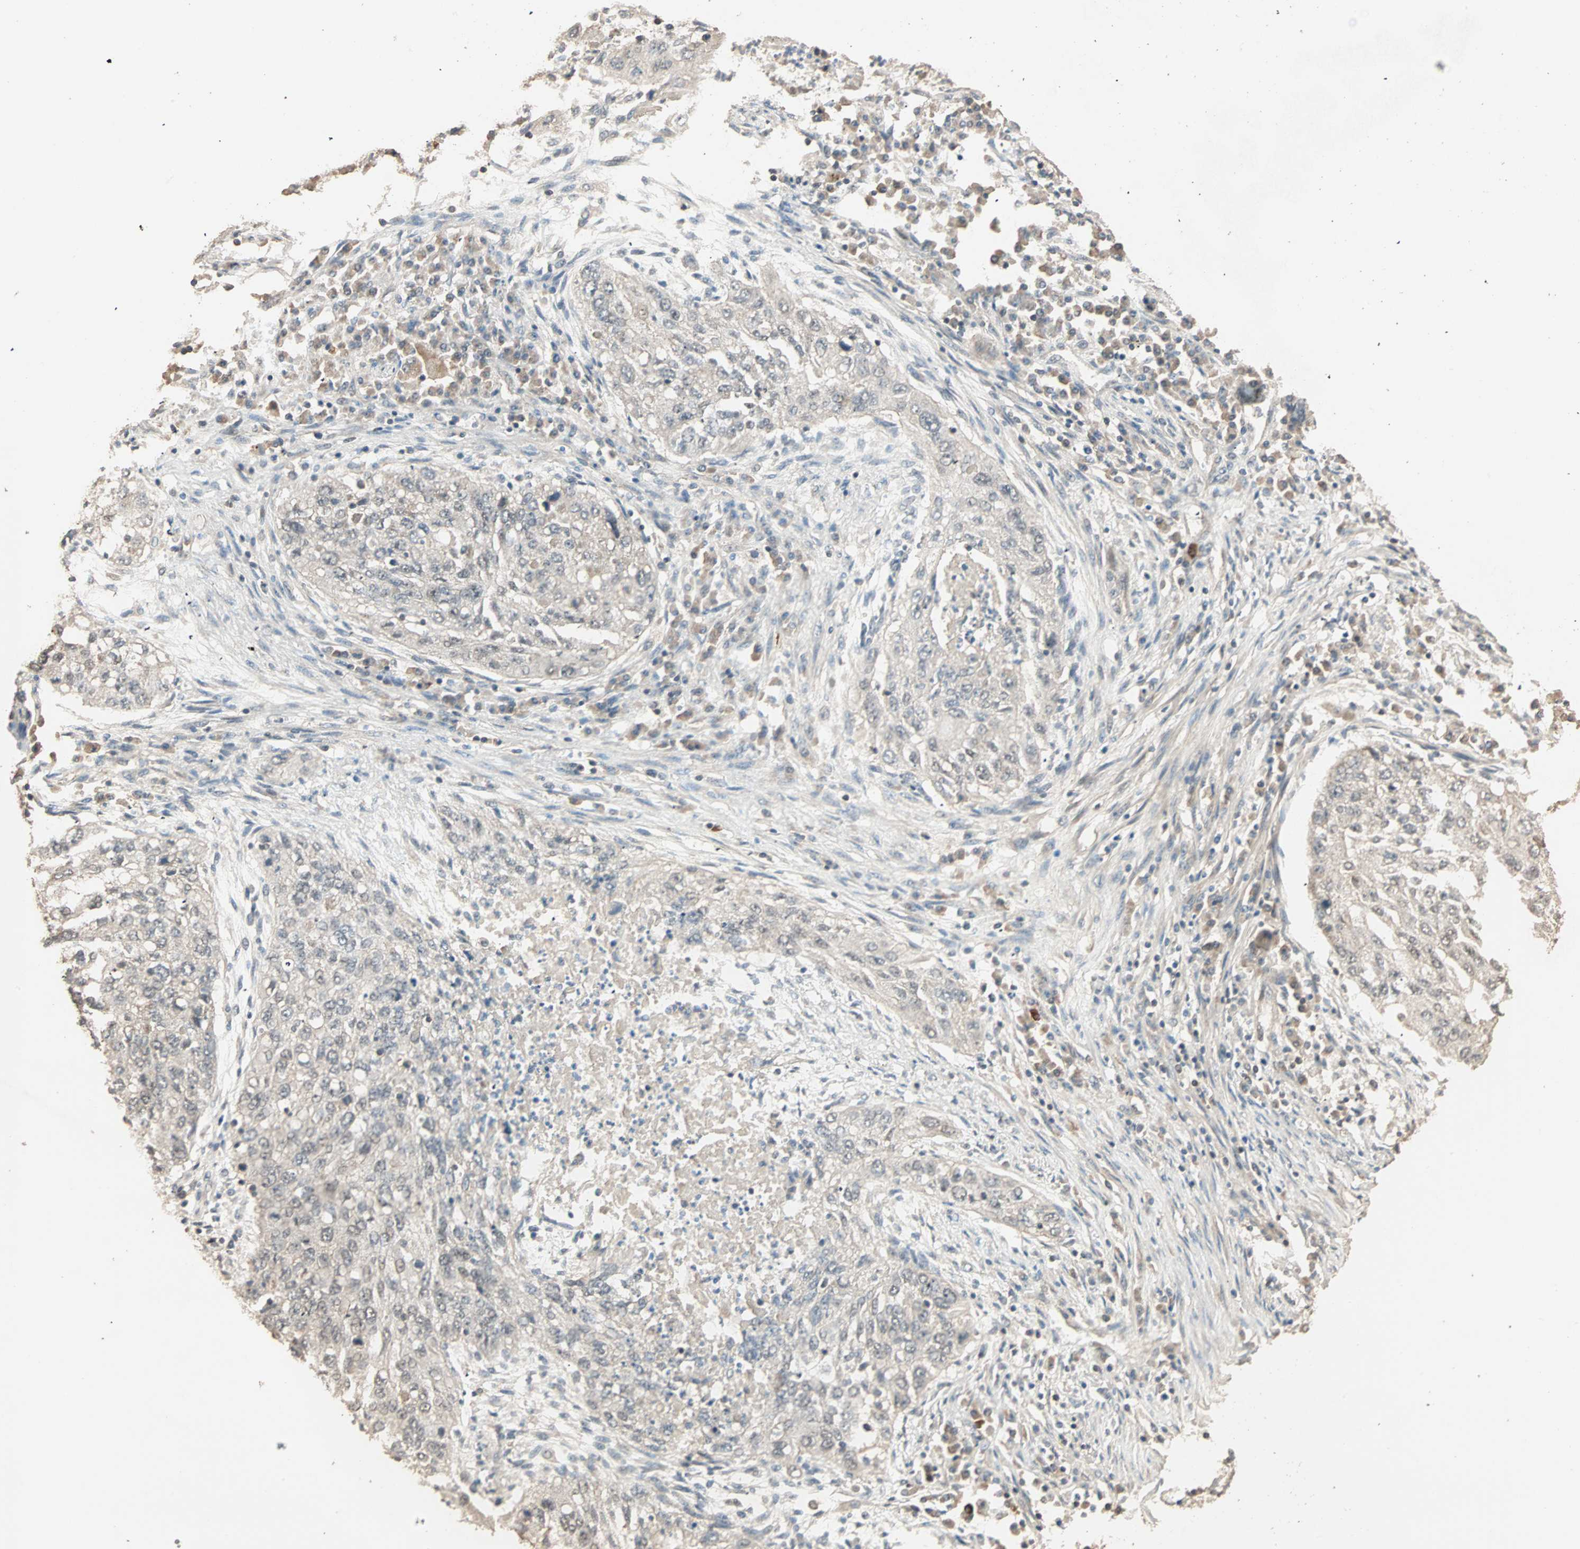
{"staining": {"intensity": "weak", "quantity": ">75%", "location": "cytoplasmic/membranous,nuclear"}, "tissue": "lung cancer", "cell_type": "Tumor cells", "image_type": "cancer", "snomed": [{"axis": "morphology", "description": "Squamous cell carcinoma, NOS"}, {"axis": "topography", "description": "Lung"}], "caption": "IHC (DAB (3,3'-diaminobenzidine)) staining of human squamous cell carcinoma (lung) shows weak cytoplasmic/membranous and nuclear protein expression in about >75% of tumor cells. (DAB = brown stain, brightfield microscopy at high magnification).", "gene": "ZBTB33", "patient": {"sex": "female", "age": 63}}